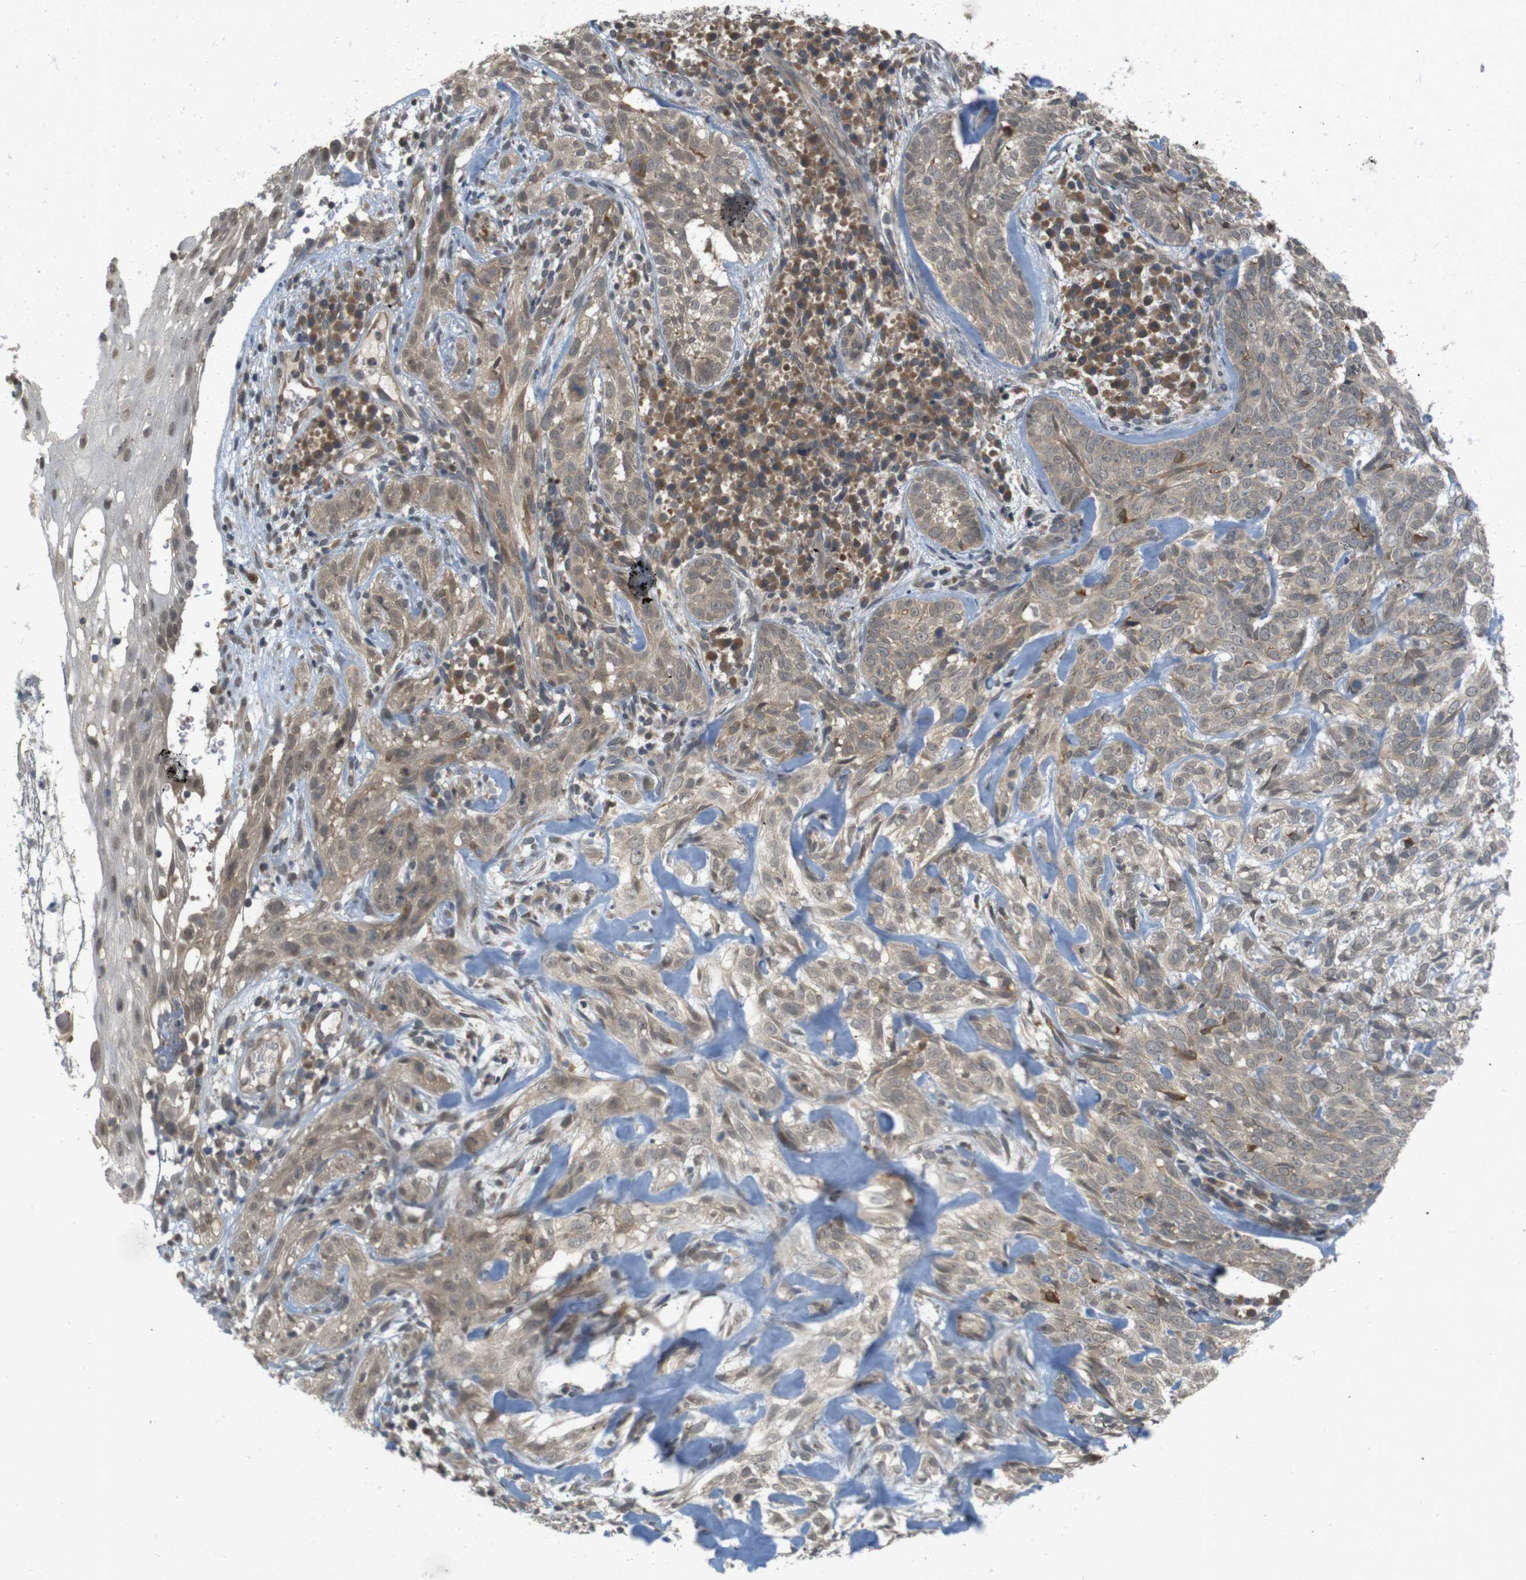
{"staining": {"intensity": "moderate", "quantity": "25%-75%", "location": "cytoplasmic/membranous"}, "tissue": "skin cancer", "cell_type": "Tumor cells", "image_type": "cancer", "snomed": [{"axis": "morphology", "description": "Basal cell carcinoma"}, {"axis": "topography", "description": "Skin"}], "caption": "A photomicrograph of human skin cancer (basal cell carcinoma) stained for a protein exhibits moderate cytoplasmic/membranous brown staining in tumor cells.", "gene": "RNF130", "patient": {"sex": "male", "age": 72}}